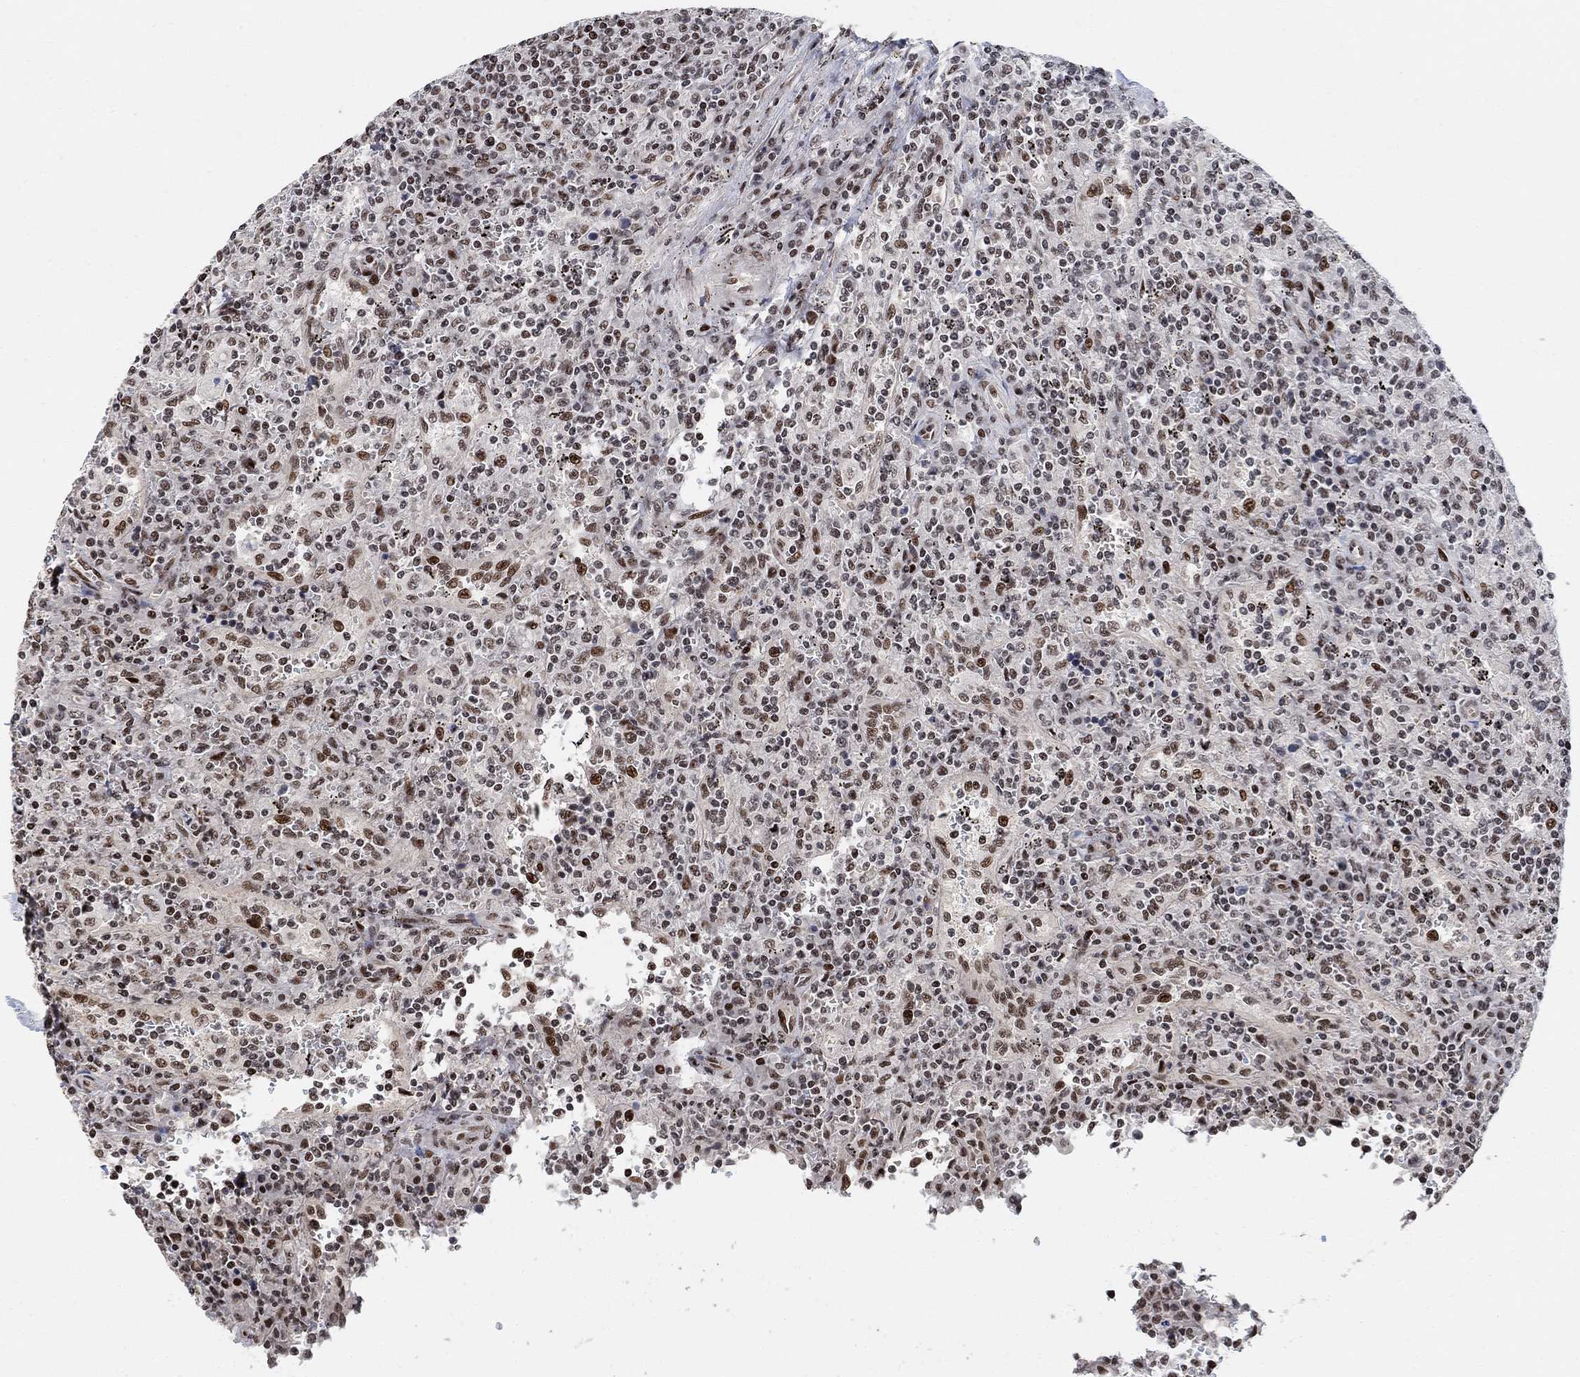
{"staining": {"intensity": "moderate", "quantity": "<25%", "location": "nuclear"}, "tissue": "lymphoma", "cell_type": "Tumor cells", "image_type": "cancer", "snomed": [{"axis": "morphology", "description": "Malignant lymphoma, non-Hodgkin's type, Low grade"}, {"axis": "topography", "description": "Spleen"}], "caption": "Moderate nuclear expression for a protein is present in approximately <25% of tumor cells of malignant lymphoma, non-Hodgkin's type (low-grade) using immunohistochemistry (IHC).", "gene": "E4F1", "patient": {"sex": "male", "age": 62}}